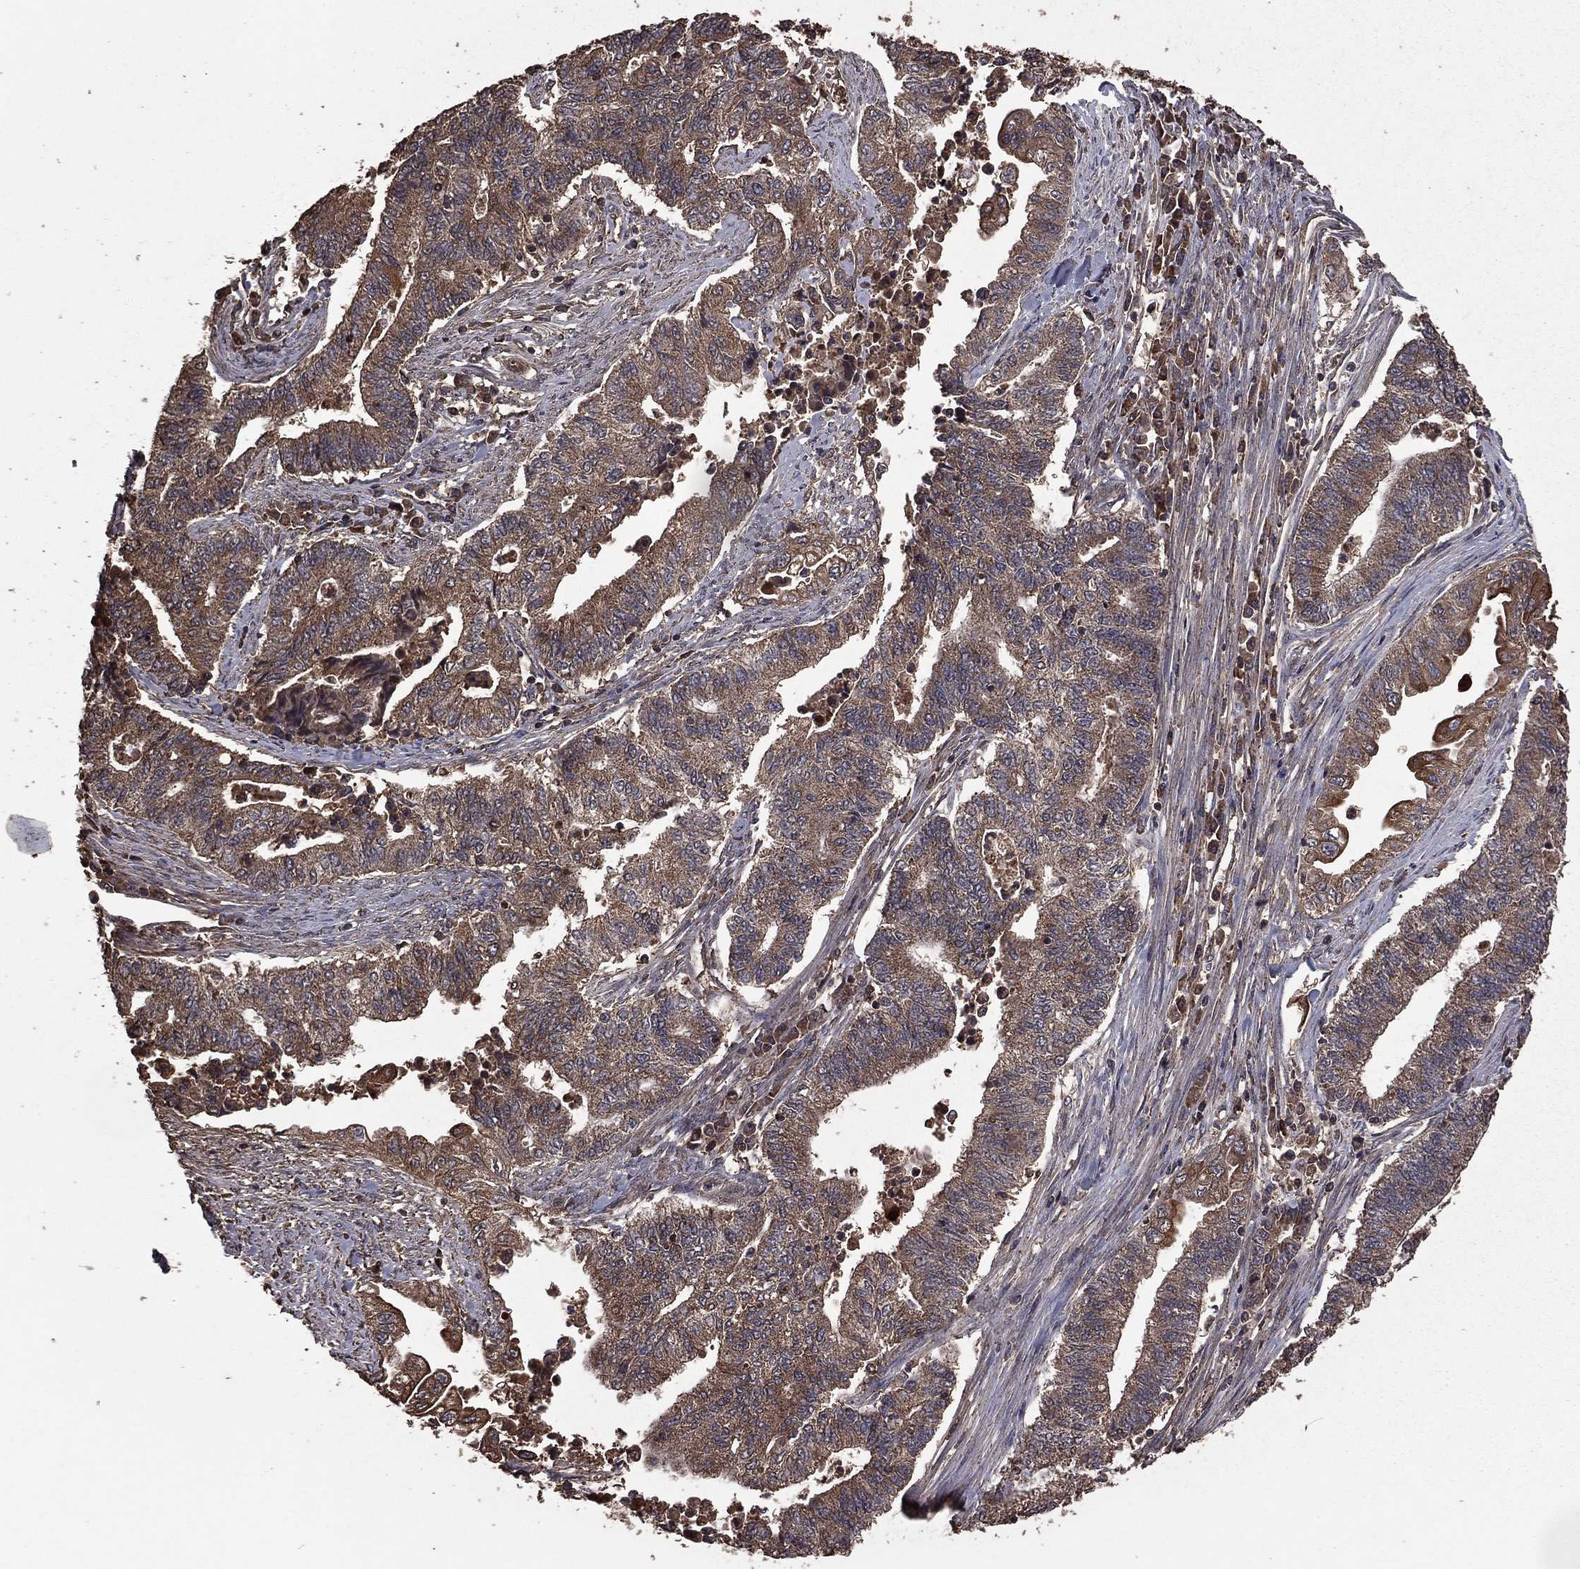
{"staining": {"intensity": "weak", "quantity": ">75%", "location": "cytoplasmic/membranous"}, "tissue": "endometrial cancer", "cell_type": "Tumor cells", "image_type": "cancer", "snomed": [{"axis": "morphology", "description": "Adenocarcinoma, NOS"}, {"axis": "topography", "description": "Uterus"}, {"axis": "topography", "description": "Endometrium"}], "caption": "Brown immunohistochemical staining in human endometrial cancer demonstrates weak cytoplasmic/membranous staining in approximately >75% of tumor cells. (brown staining indicates protein expression, while blue staining denotes nuclei).", "gene": "BIRC6", "patient": {"sex": "female", "age": 54}}